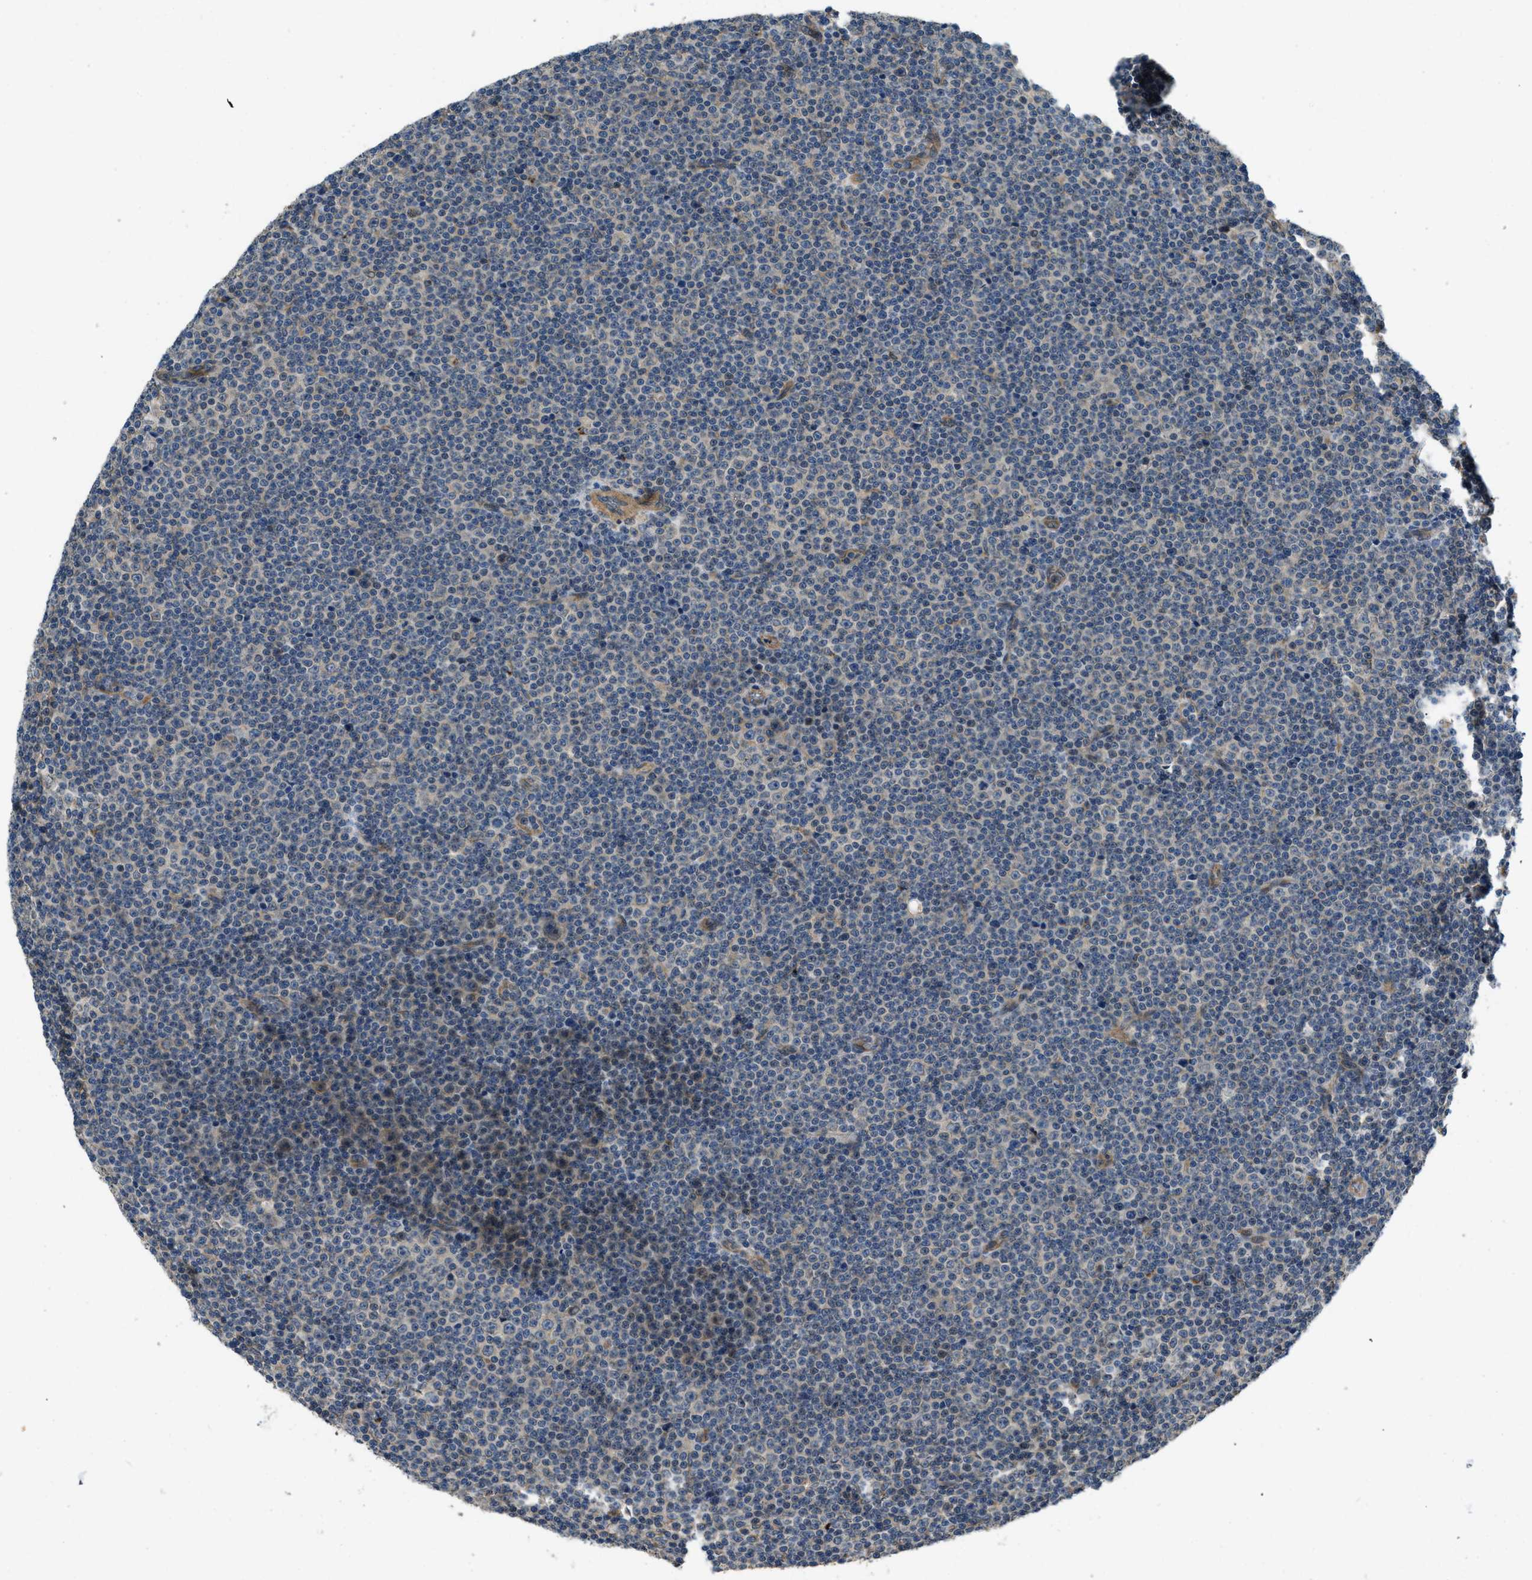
{"staining": {"intensity": "negative", "quantity": "none", "location": "none"}, "tissue": "lymphoma", "cell_type": "Tumor cells", "image_type": "cancer", "snomed": [{"axis": "morphology", "description": "Malignant lymphoma, non-Hodgkin's type, Low grade"}, {"axis": "topography", "description": "Lymph node"}], "caption": "This photomicrograph is of lymphoma stained with immunohistochemistry (IHC) to label a protein in brown with the nuclei are counter-stained blue. There is no expression in tumor cells. Brightfield microscopy of immunohistochemistry (IHC) stained with DAB (brown) and hematoxylin (blue), captured at high magnification.", "gene": "CGN", "patient": {"sex": "female", "age": 67}}